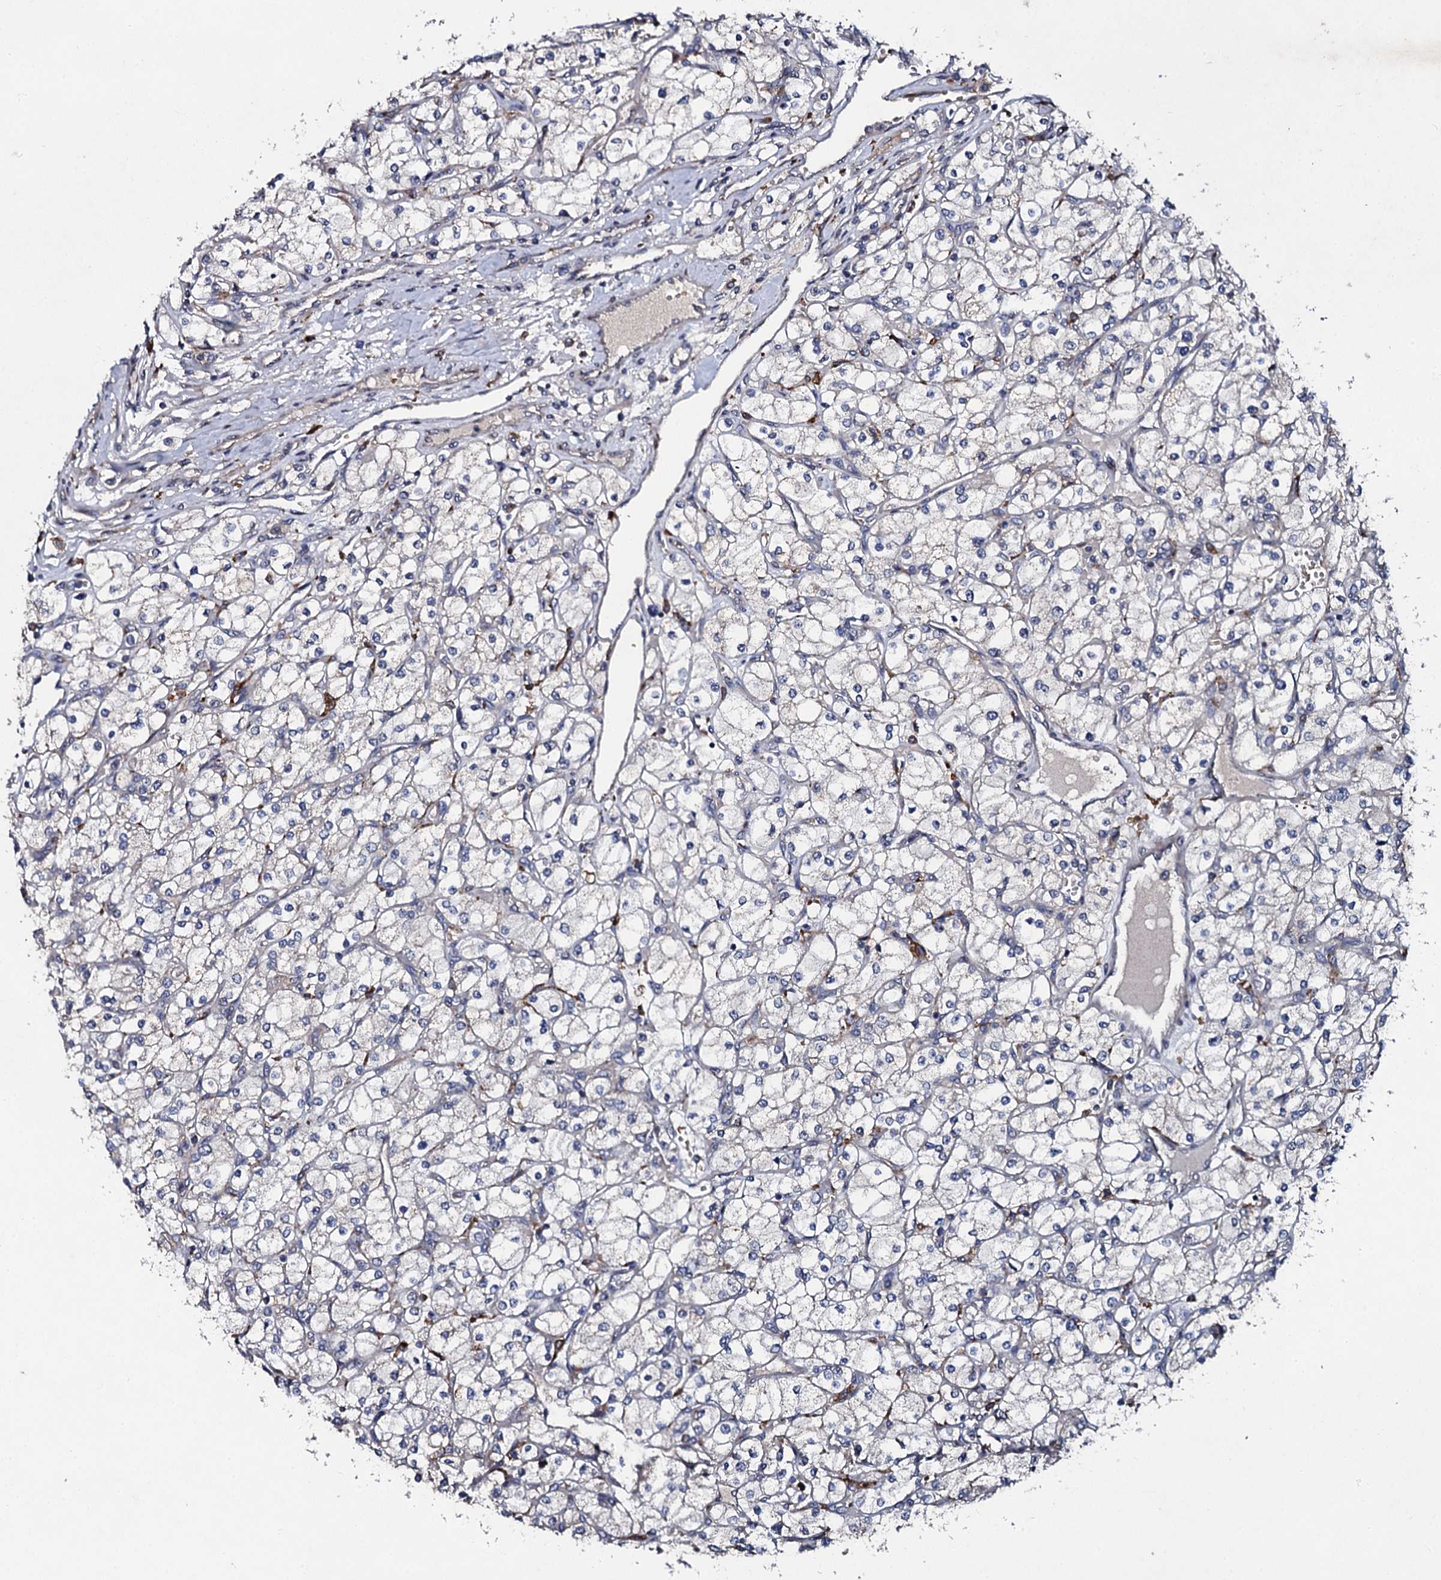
{"staining": {"intensity": "negative", "quantity": "none", "location": "none"}, "tissue": "renal cancer", "cell_type": "Tumor cells", "image_type": "cancer", "snomed": [{"axis": "morphology", "description": "Adenocarcinoma, NOS"}, {"axis": "topography", "description": "Kidney"}], "caption": "Immunohistochemistry of human adenocarcinoma (renal) shows no staining in tumor cells.", "gene": "LRRC28", "patient": {"sex": "male", "age": 80}}